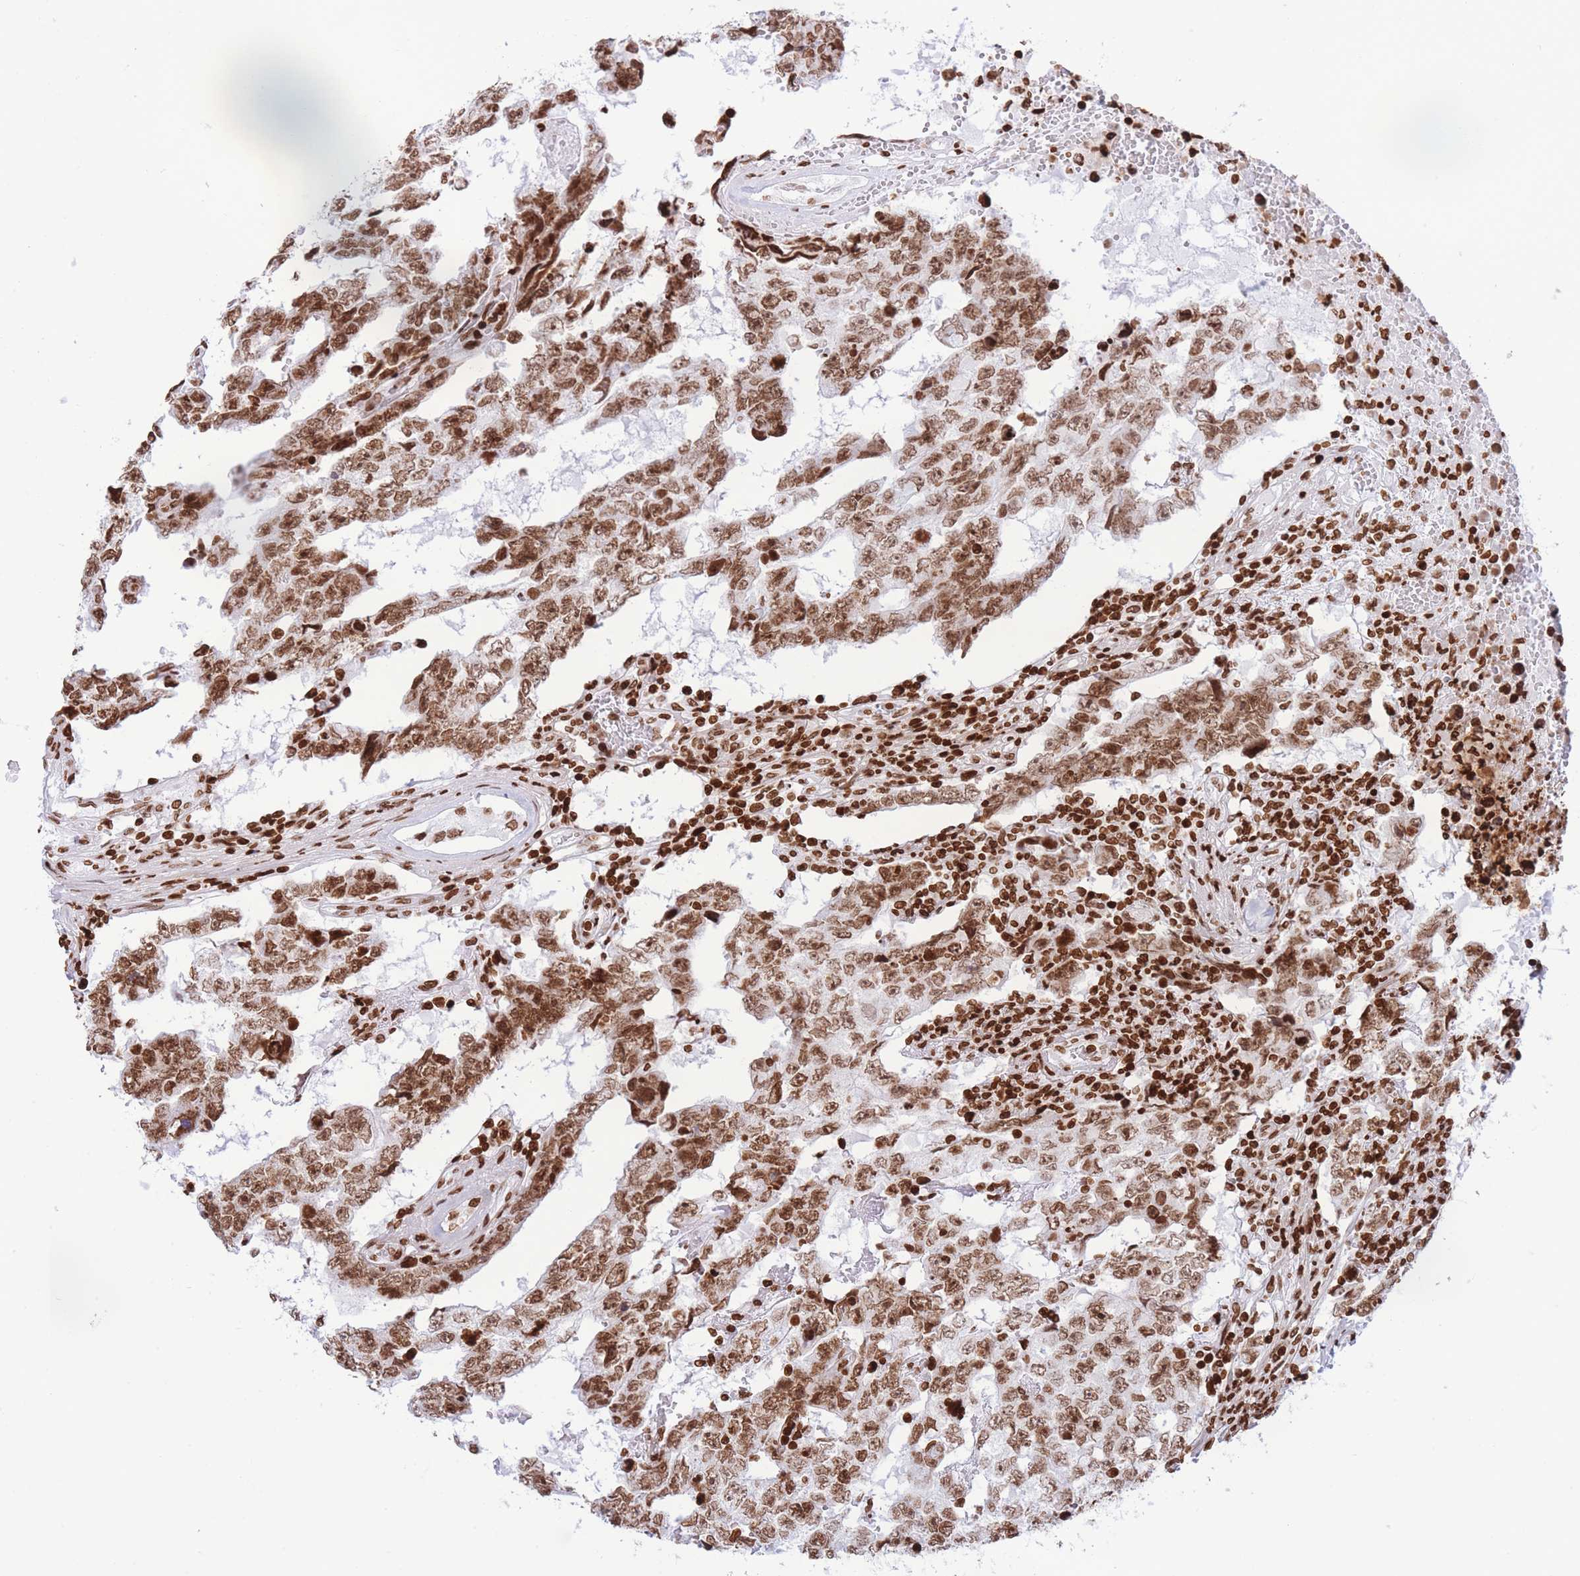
{"staining": {"intensity": "moderate", "quantity": ">75%", "location": "nuclear"}, "tissue": "testis cancer", "cell_type": "Tumor cells", "image_type": "cancer", "snomed": [{"axis": "morphology", "description": "Carcinoma, Embryonal, NOS"}, {"axis": "topography", "description": "Testis"}], "caption": "Human testis cancer (embryonal carcinoma) stained with a protein marker demonstrates moderate staining in tumor cells.", "gene": "H2BC11", "patient": {"sex": "male", "age": 25}}